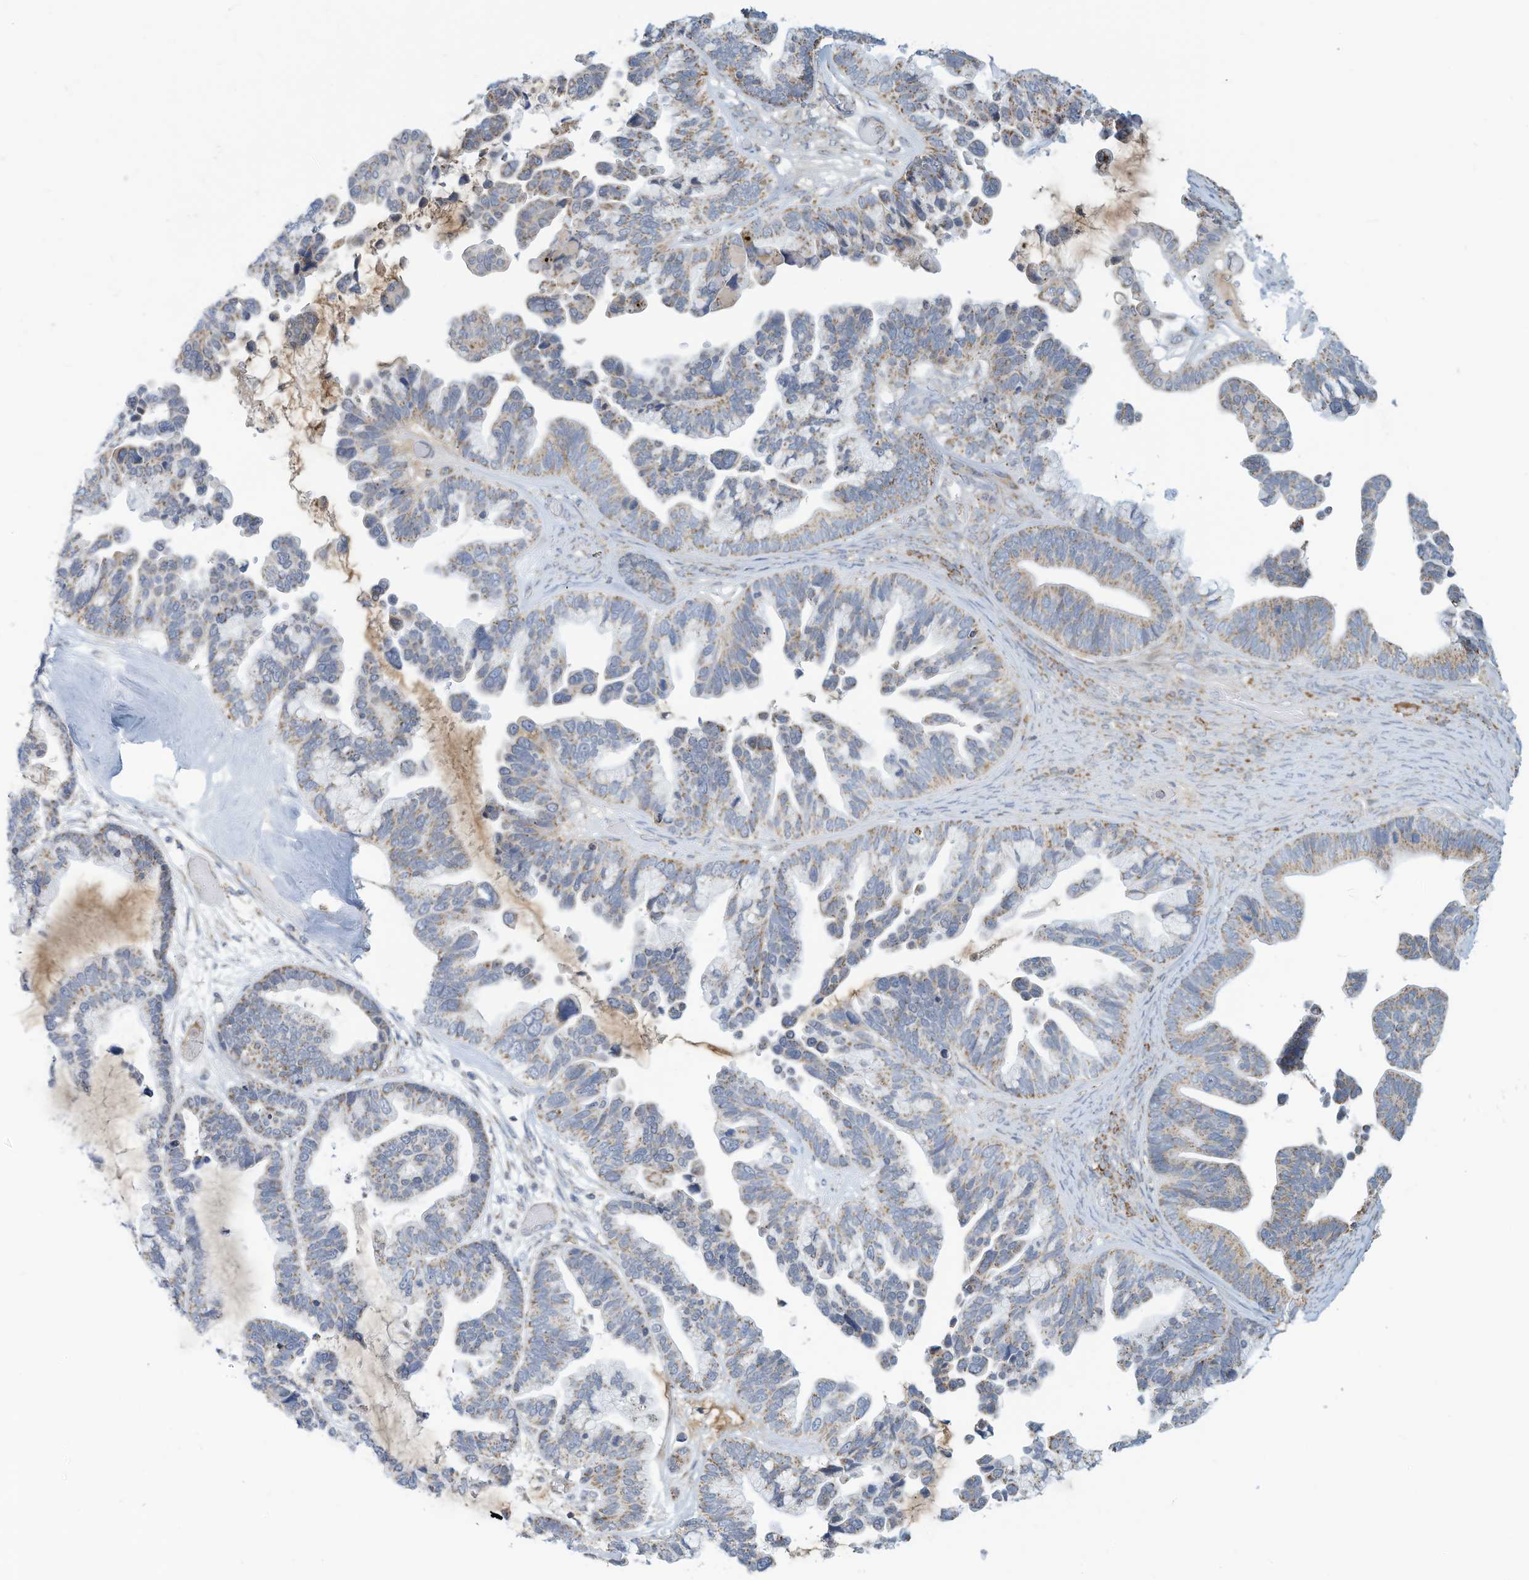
{"staining": {"intensity": "moderate", "quantity": "<25%", "location": "cytoplasmic/membranous"}, "tissue": "ovarian cancer", "cell_type": "Tumor cells", "image_type": "cancer", "snomed": [{"axis": "morphology", "description": "Cystadenocarcinoma, serous, NOS"}, {"axis": "topography", "description": "Ovary"}], "caption": "An immunohistochemistry (IHC) photomicrograph of tumor tissue is shown. Protein staining in brown shows moderate cytoplasmic/membranous positivity in serous cystadenocarcinoma (ovarian) within tumor cells.", "gene": "NLN", "patient": {"sex": "female", "age": 56}}